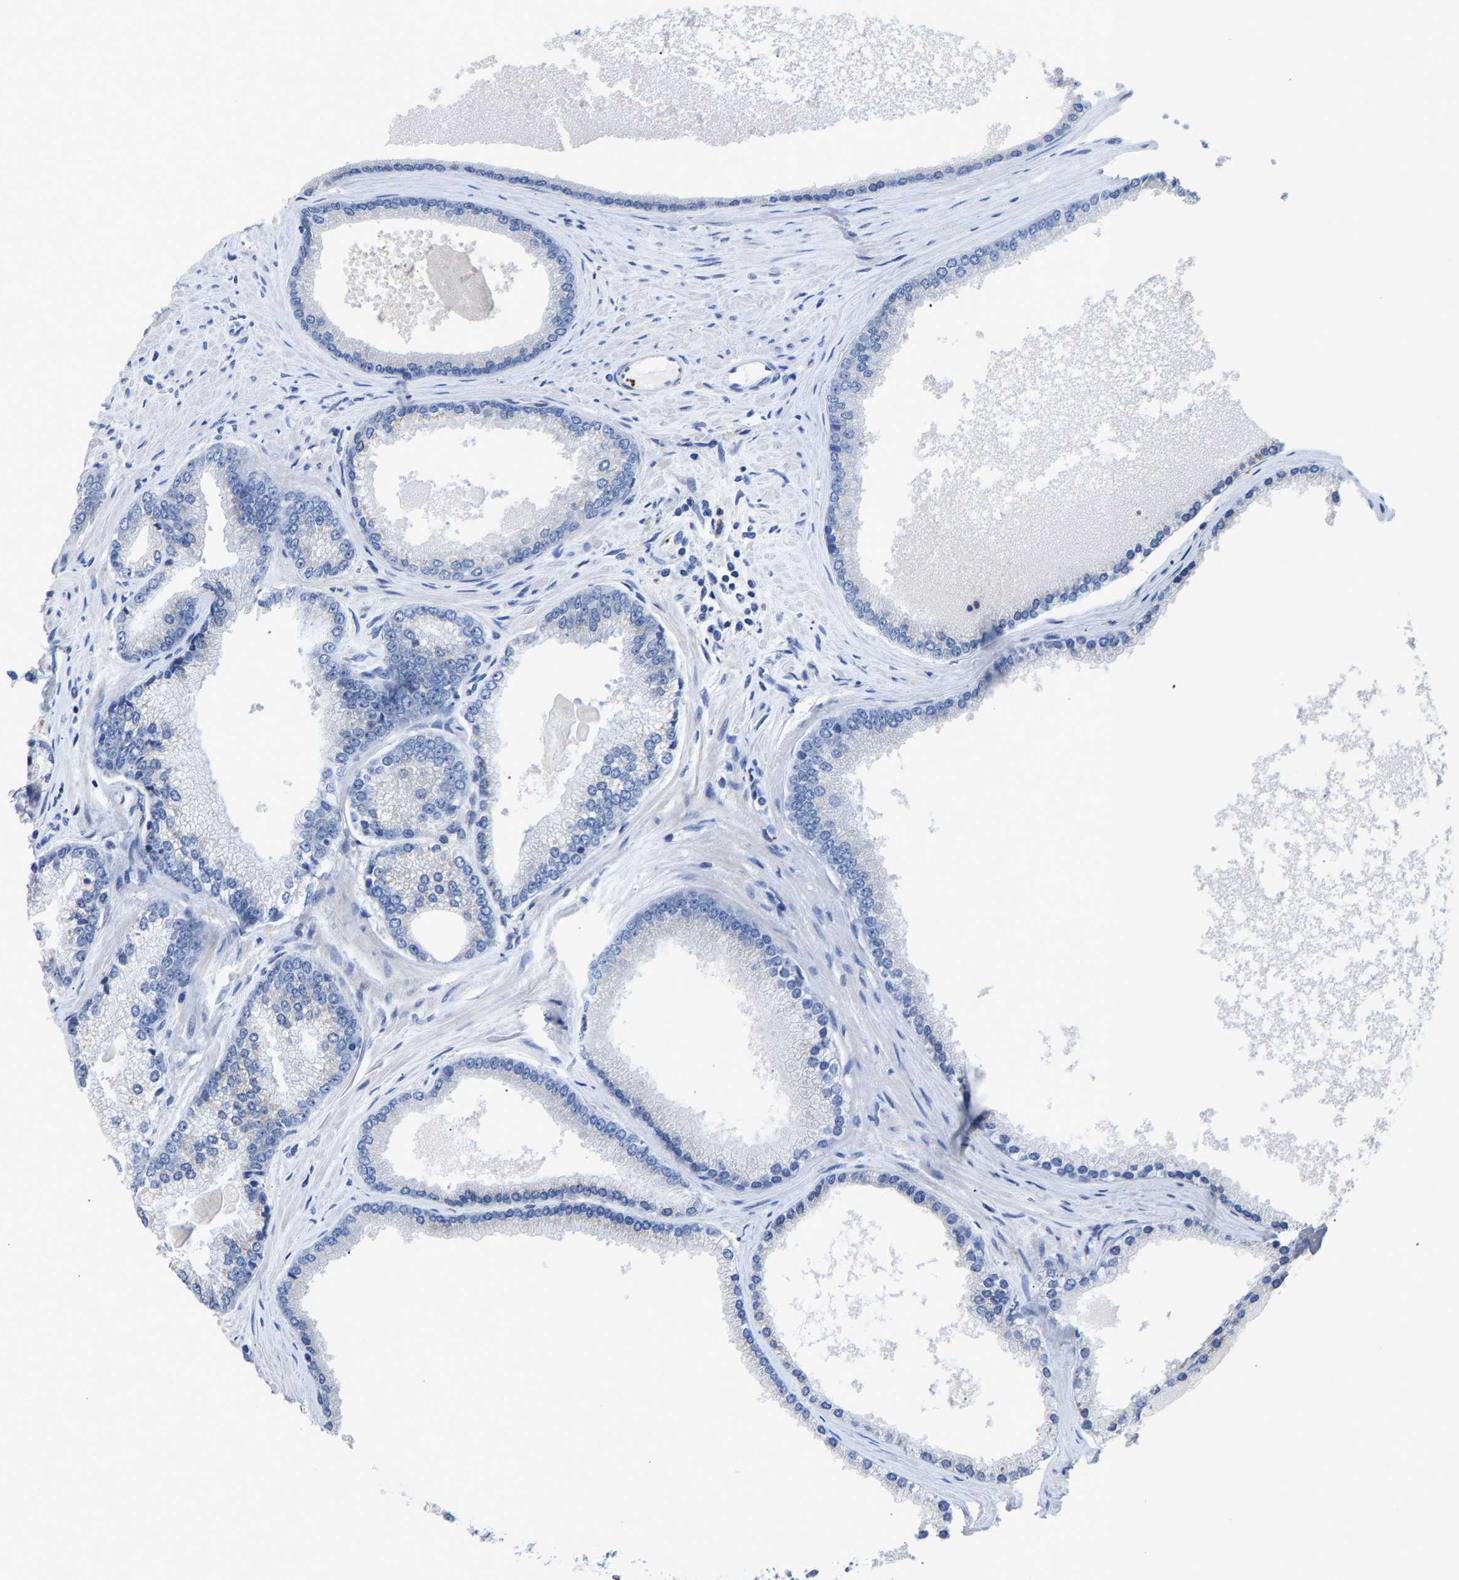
{"staining": {"intensity": "negative", "quantity": "none", "location": "none"}, "tissue": "prostate cancer", "cell_type": "Tumor cells", "image_type": "cancer", "snomed": [{"axis": "morphology", "description": "Adenocarcinoma, High grade"}, {"axis": "topography", "description": "Prostate"}], "caption": "This is an IHC micrograph of human prostate cancer (high-grade adenocarcinoma). There is no staining in tumor cells.", "gene": "FGF18", "patient": {"sex": "male", "age": 61}}